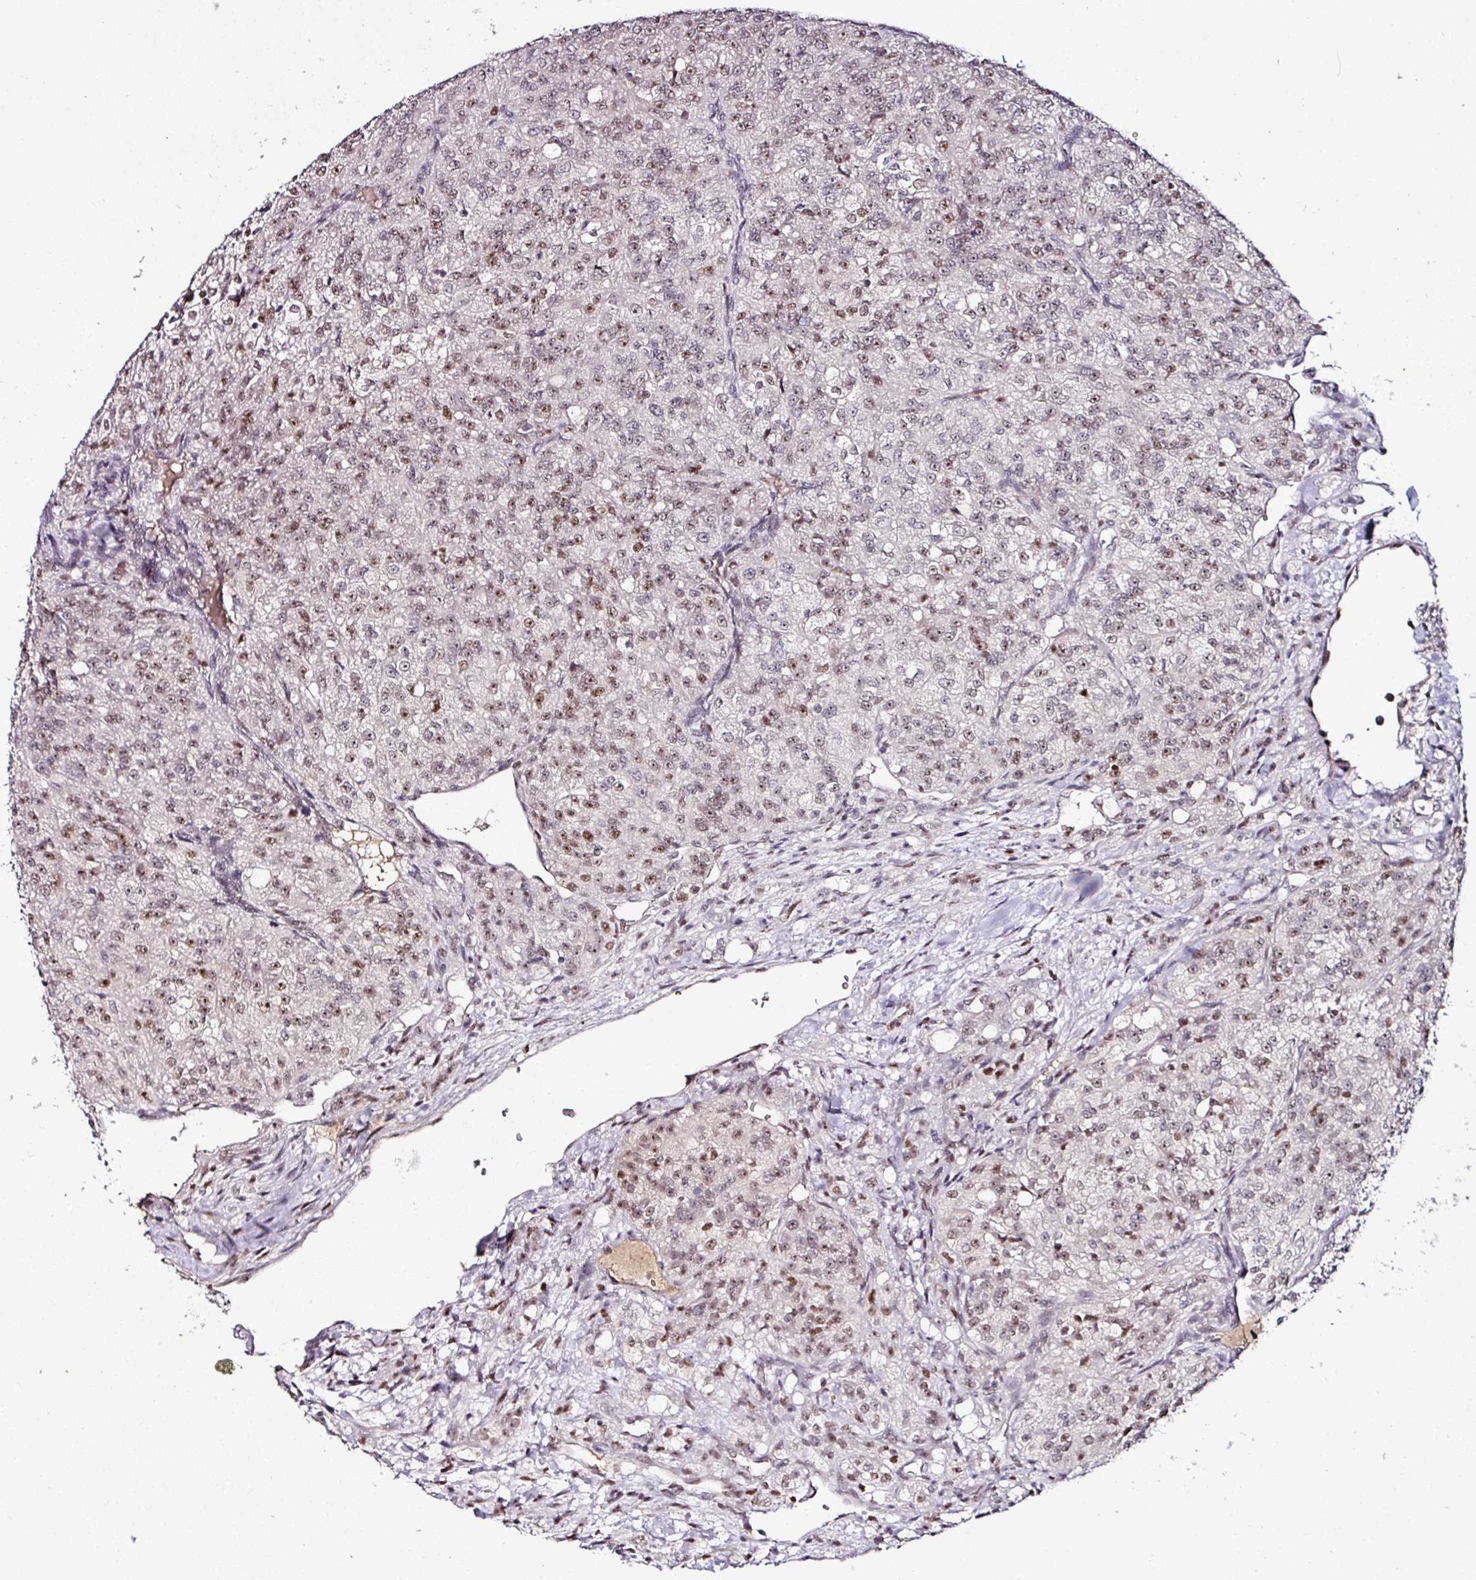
{"staining": {"intensity": "weak", "quantity": "25%-75%", "location": "nuclear"}, "tissue": "renal cancer", "cell_type": "Tumor cells", "image_type": "cancer", "snomed": [{"axis": "morphology", "description": "Adenocarcinoma, NOS"}, {"axis": "topography", "description": "Kidney"}], "caption": "High-magnification brightfield microscopy of renal cancer (adenocarcinoma) stained with DAB (brown) and counterstained with hematoxylin (blue). tumor cells exhibit weak nuclear staining is seen in approximately25%-75% of cells.", "gene": "KLF16", "patient": {"sex": "female", "age": 63}}